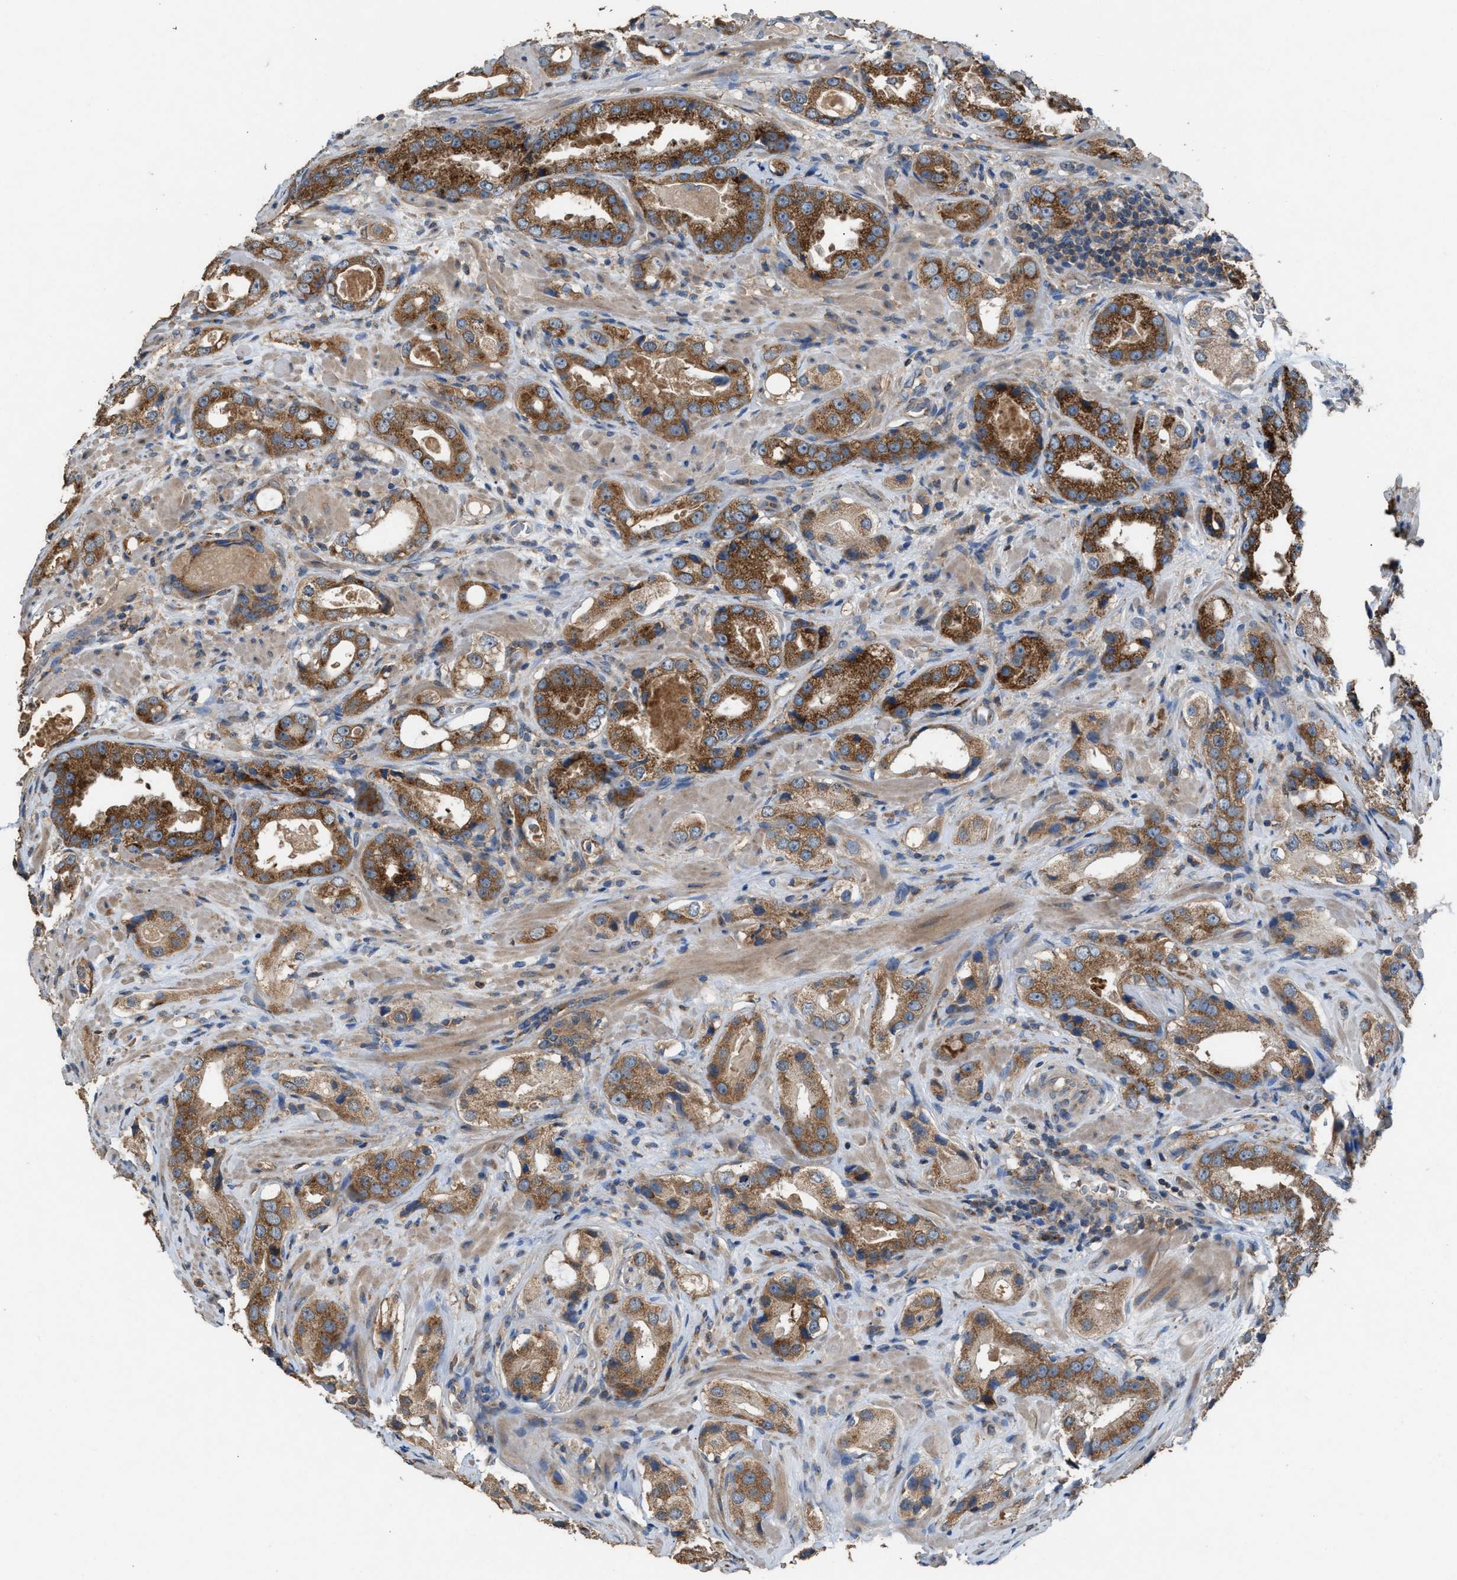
{"staining": {"intensity": "strong", "quantity": ">75%", "location": "cytoplasmic/membranous"}, "tissue": "prostate cancer", "cell_type": "Tumor cells", "image_type": "cancer", "snomed": [{"axis": "morphology", "description": "Adenocarcinoma, High grade"}, {"axis": "topography", "description": "Prostate"}], "caption": "Brown immunohistochemical staining in human prostate cancer shows strong cytoplasmic/membranous positivity in about >75% of tumor cells. (IHC, brightfield microscopy, high magnification).", "gene": "TPK1", "patient": {"sex": "male", "age": 63}}